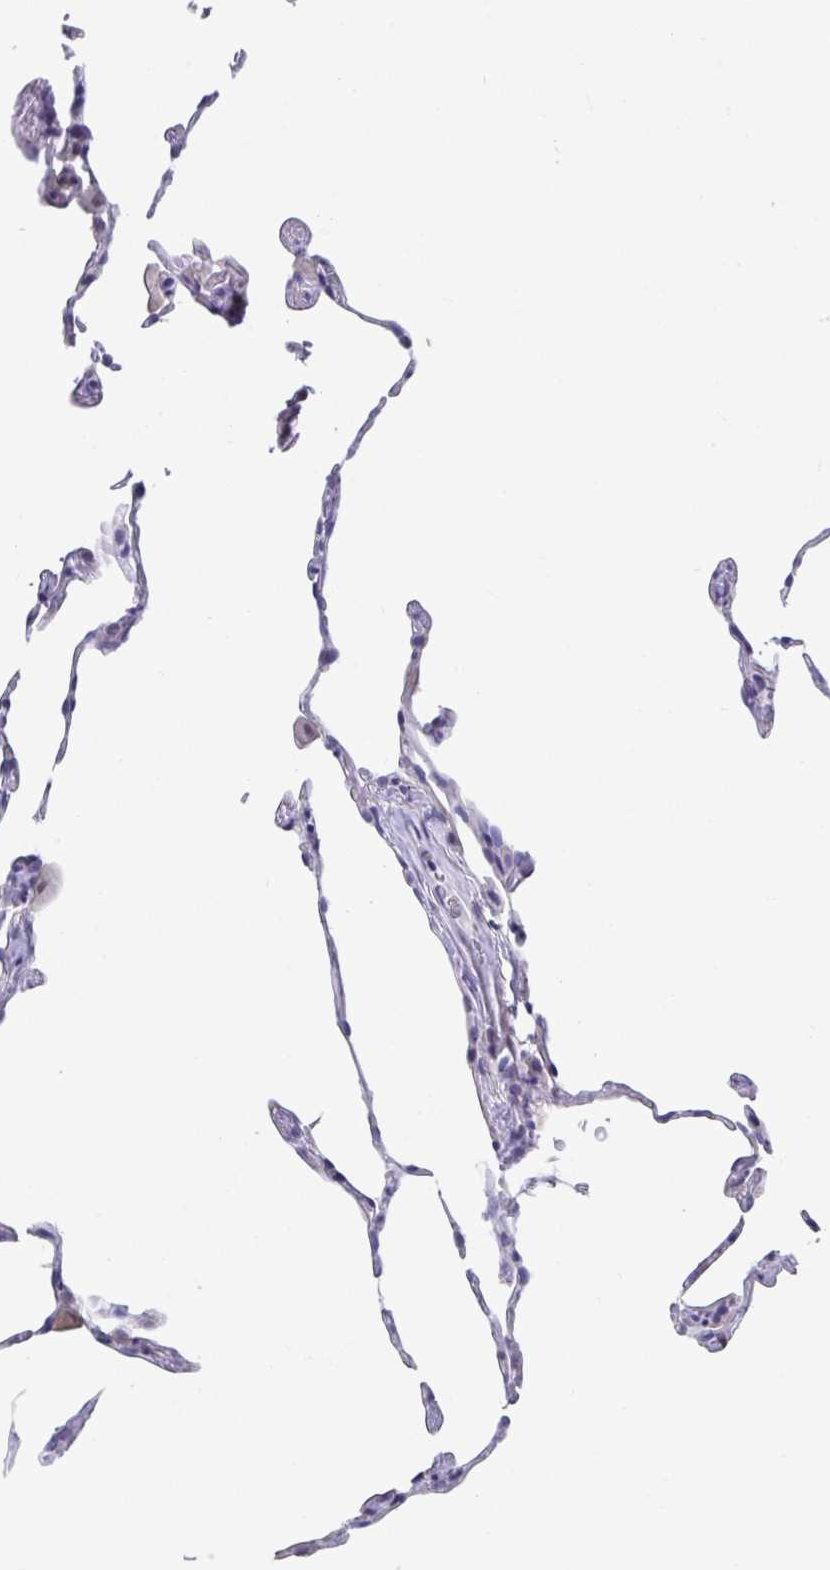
{"staining": {"intensity": "negative", "quantity": "none", "location": "none"}, "tissue": "lung", "cell_type": "Alveolar cells", "image_type": "normal", "snomed": [{"axis": "morphology", "description": "Normal tissue, NOS"}, {"axis": "topography", "description": "Lung"}], "caption": "High magnification brightfield microscopy of normal lung stained with DAB (brown) and counterstained with hematoxylin (blue): alveolar cells show no significant positivity.", "gene": "WDR72", "patient": {"sex": "female", "age": 57}}